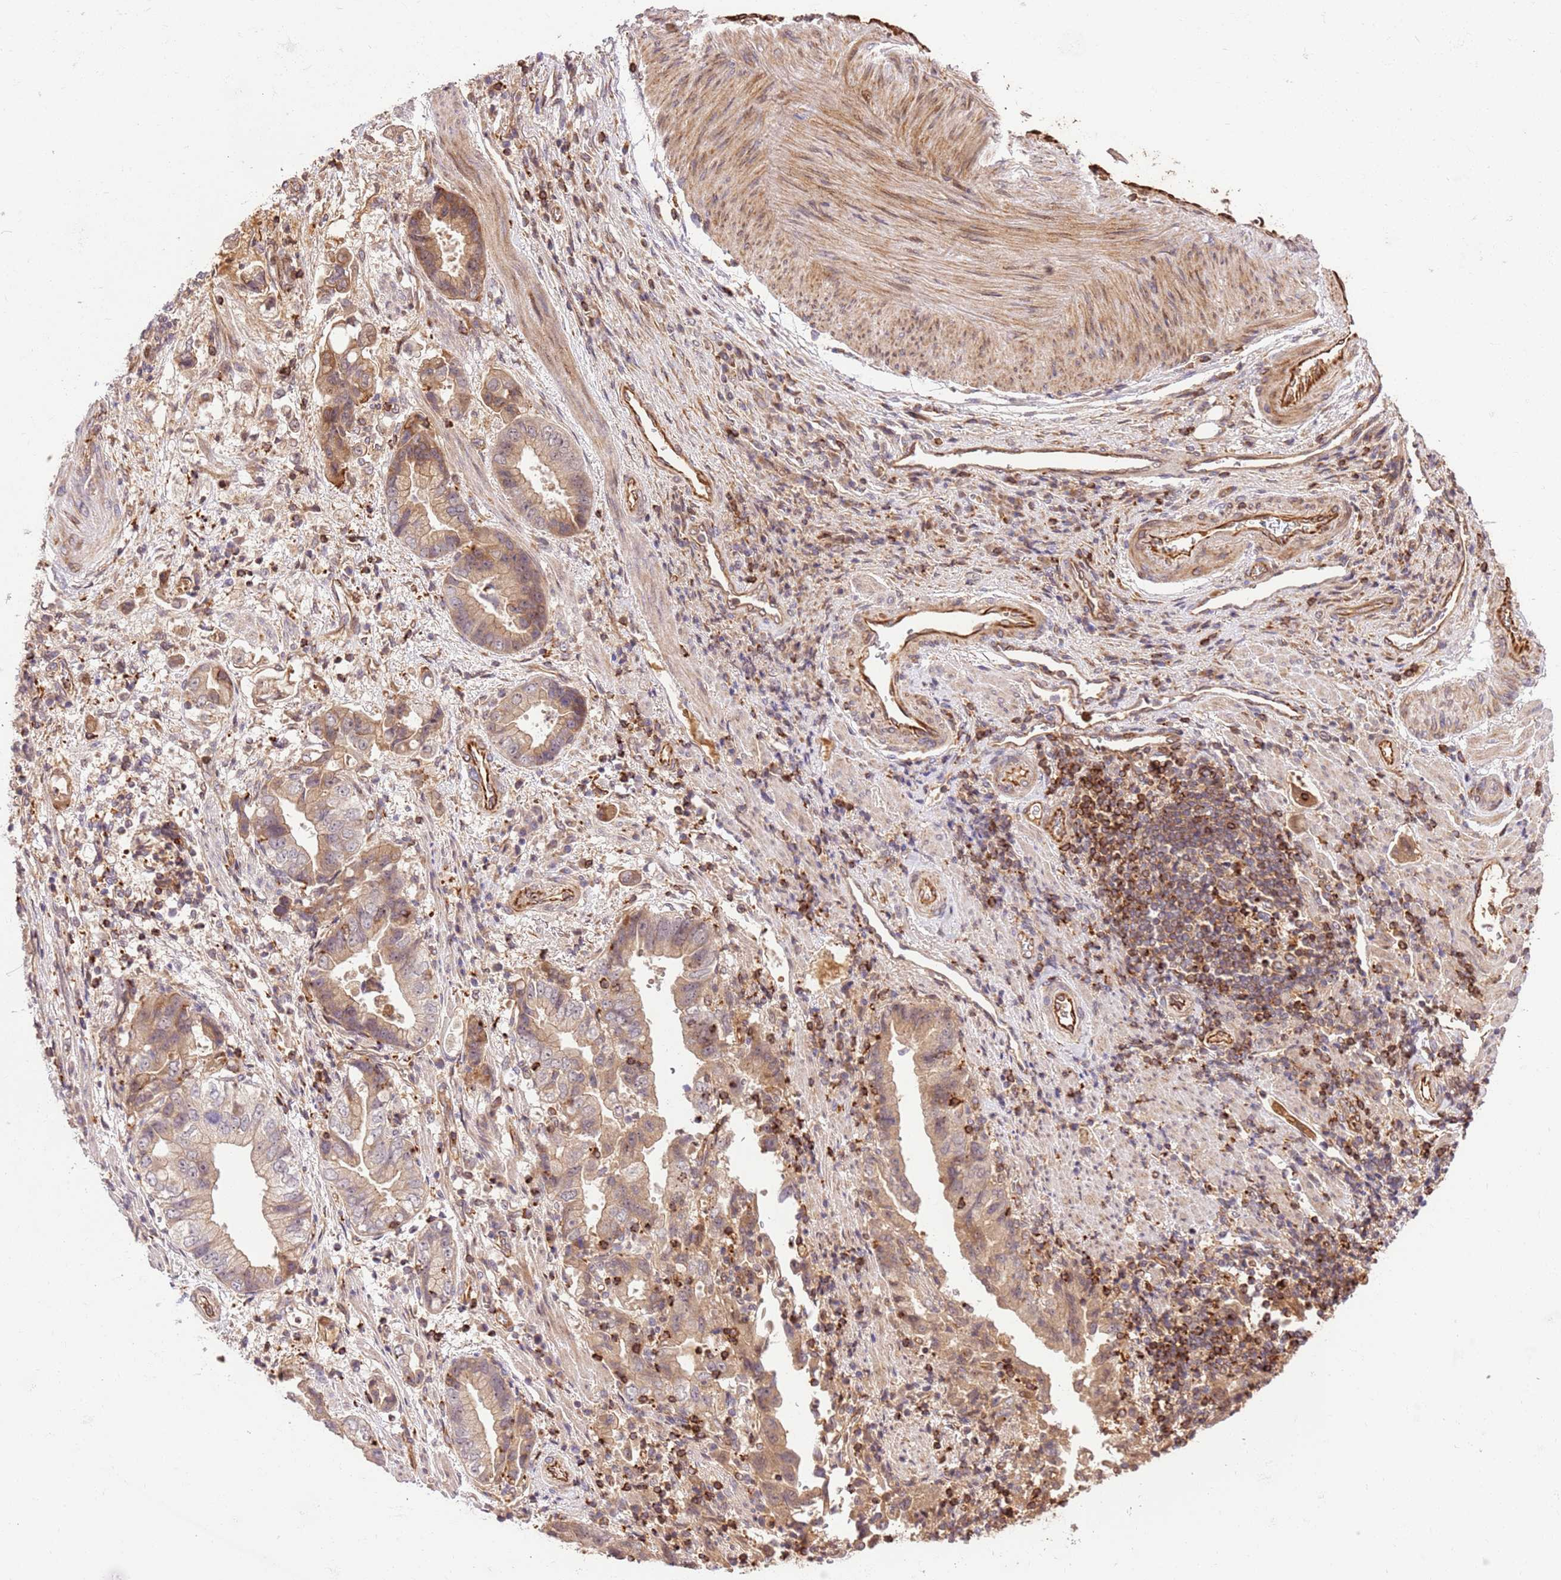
{"staining": {"intensity": "weak", "quantity": ">75%", "location": "cytoplasmic/membranous"}, "tissue": "stomach cancer", "cell_type": "Tumor cells", "image_type": "cancer", "snomed": [{"axis": "morphology", "description": "Adenocarcinoma, NOS"}, {"axis": "topography", "description": "Stomach"}], "caption": "Tumor cells reveal low levels of weak cytoplasmic/membranous expression in approximately >75% of cells in stomach adenocarcinoma. Nuclei are stained in blue.", "gene": "KATNAL2", "patient": {"sex": "male", "age": 62}}